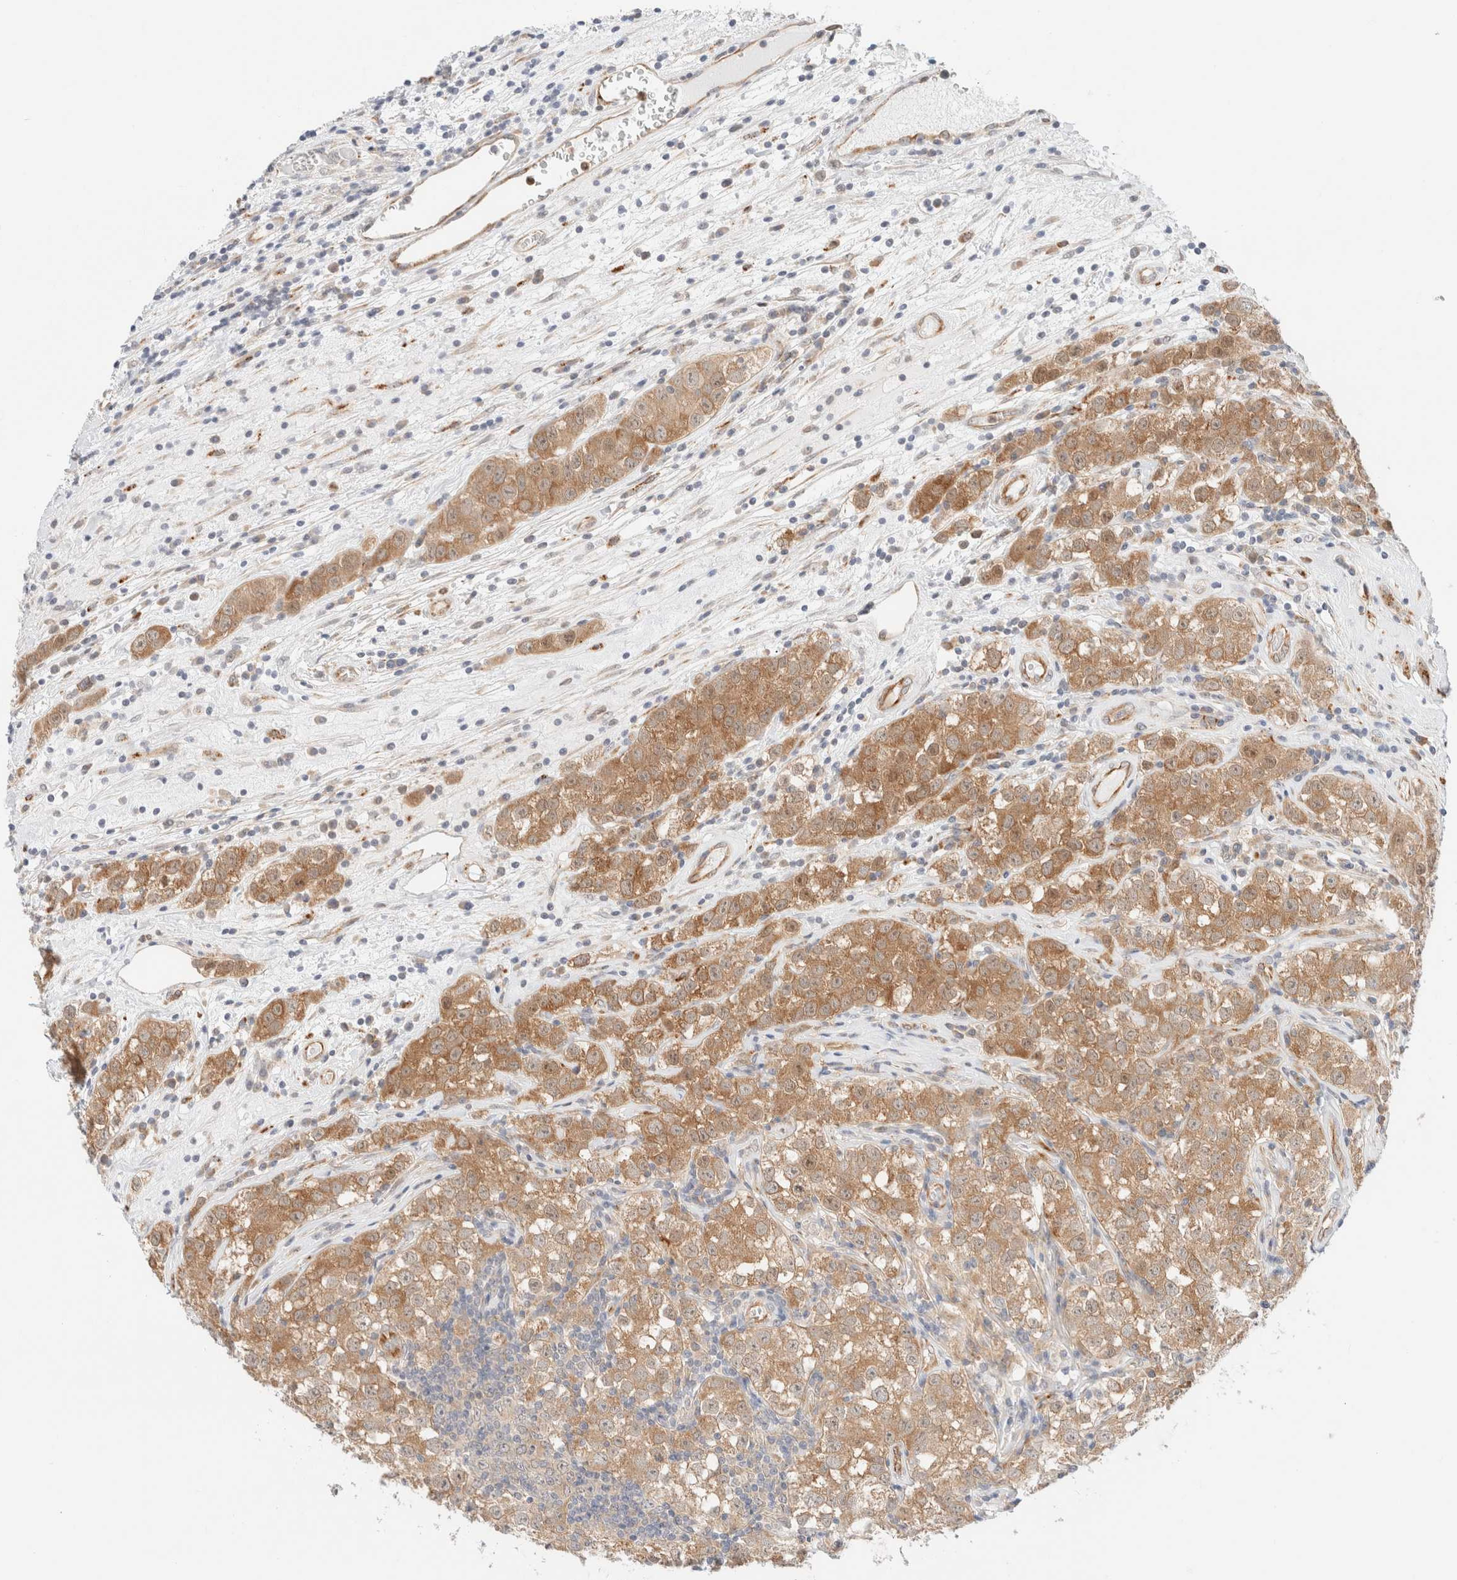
{"staining": {"intensity": "moderate", "quantity": ">75%", "location": "cytoplasmic/membranous"}, "tissue": "testis cancer", "cell_type": "Tumor cells", "image_type": "cancer", "snomed": [{"axis": "morphology", "description": "Seminoma, NOS"}, {"axis": "morphology", "description": "Carcinoma, Embryonal, NOS"}, {"axis": "topography", "description": "Testis"}], "caption": "Immunohistochemistry histopathology image of neoplastic tissue: testis cancer (embryonal carcinoma) stained using IHC shows medium levels of moderate protein expression localized specifically in the cytoplasmic/membranous of tumor cells, appearing as a cytoplasmic/membranous brown color.", "gene": "UNC13B", "patient": {"sex": "male", "age": 43}}